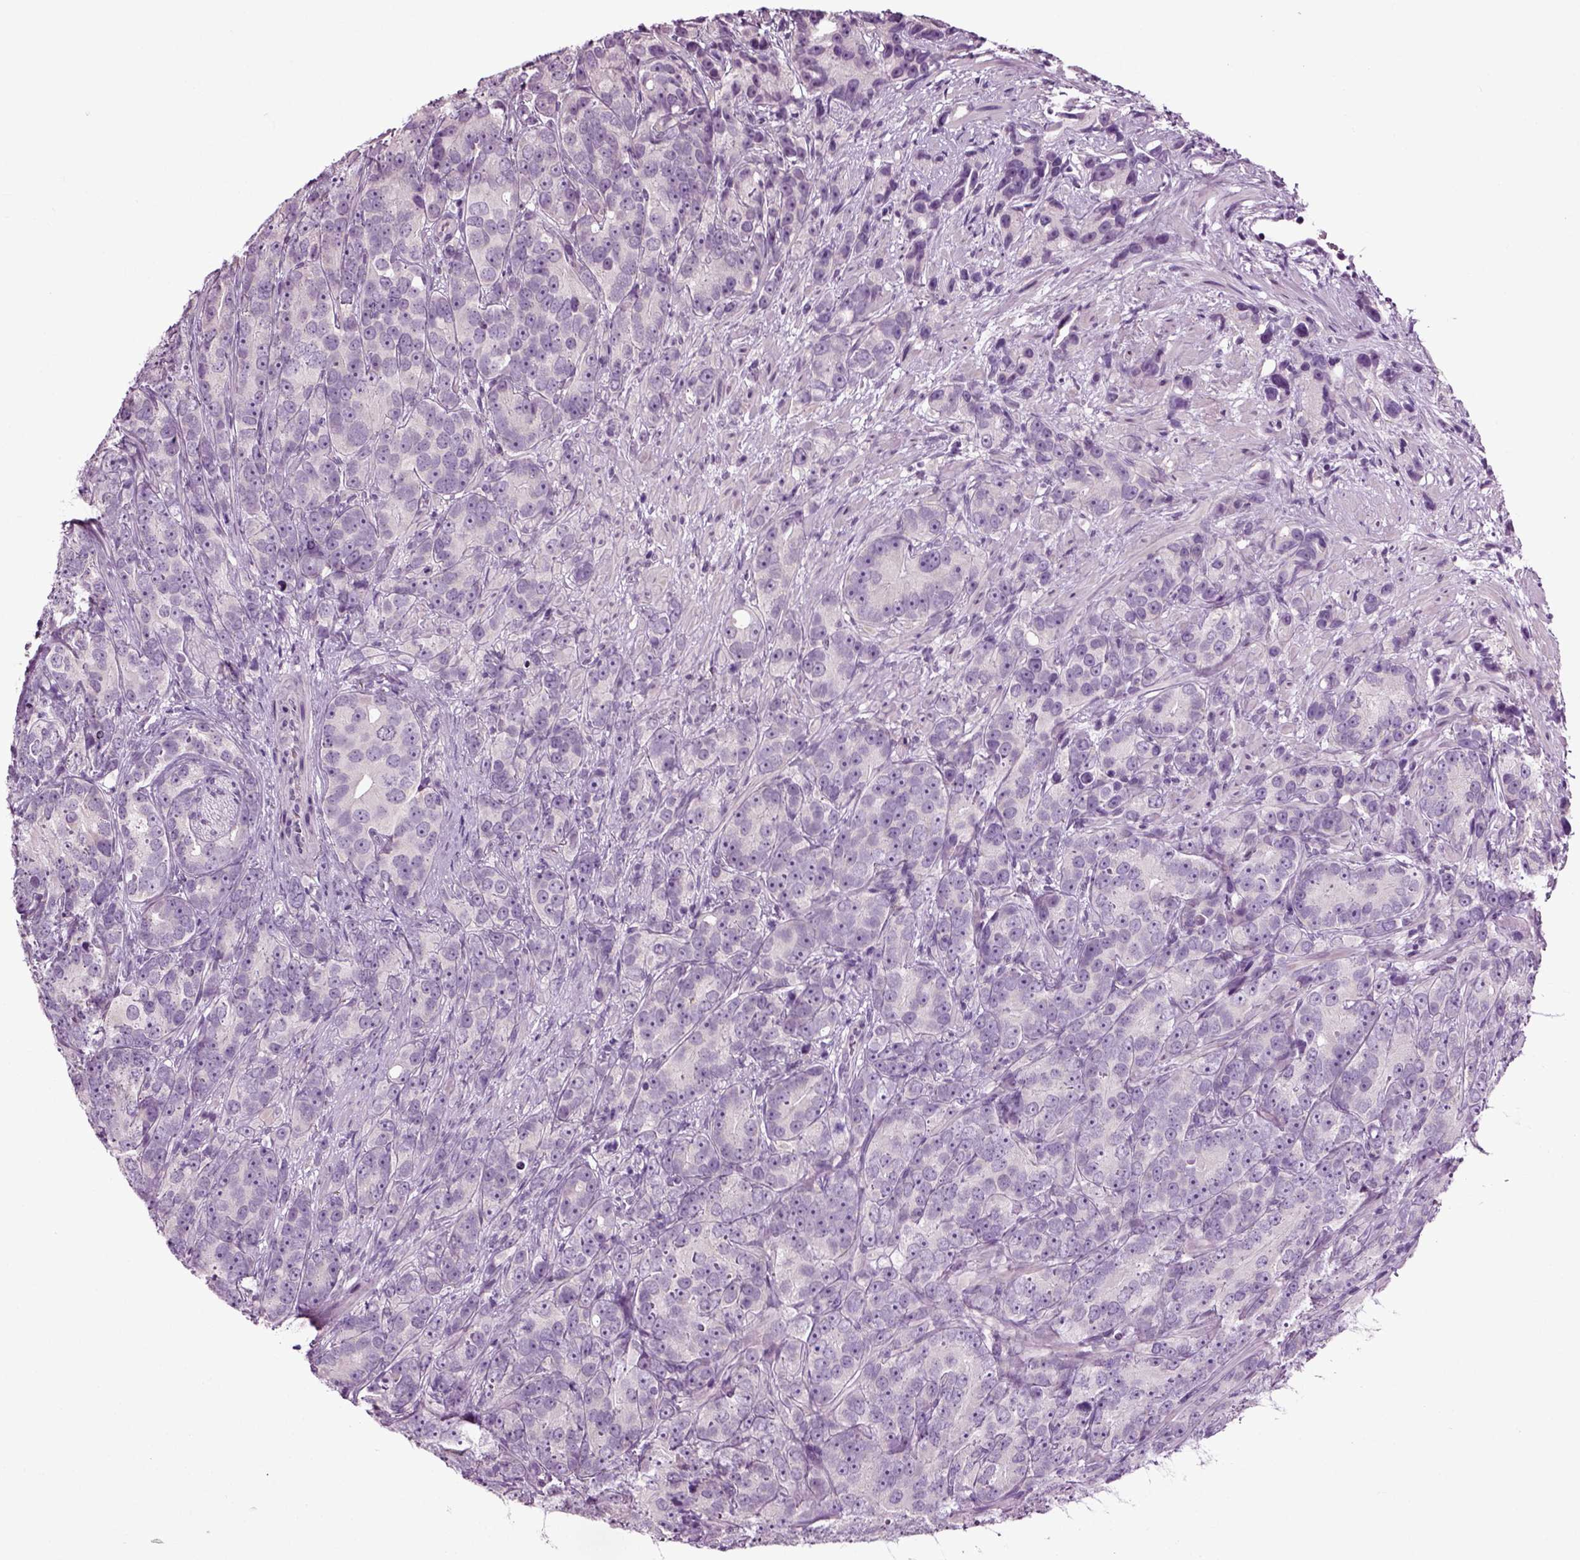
{"staining": {"intensity": "negative", "quantity": "none", "location": "none"}, "tissue": "prostate cancer", "cell_type": "Tumor cells", "image_type": "cancer", "snomed": [{"axis": "morphology", "description": "Adenocarcinoma, High grade"}, {"axis": "topography", "description": "Prostate"}], "caption": "IHC of human prostate high-grade adenocarcinoma reveals no positivity in tumor cells. Nuclei are stained in blue.", "gene": "SPATA17", "patient": {"sex": "male", "age": 90}}